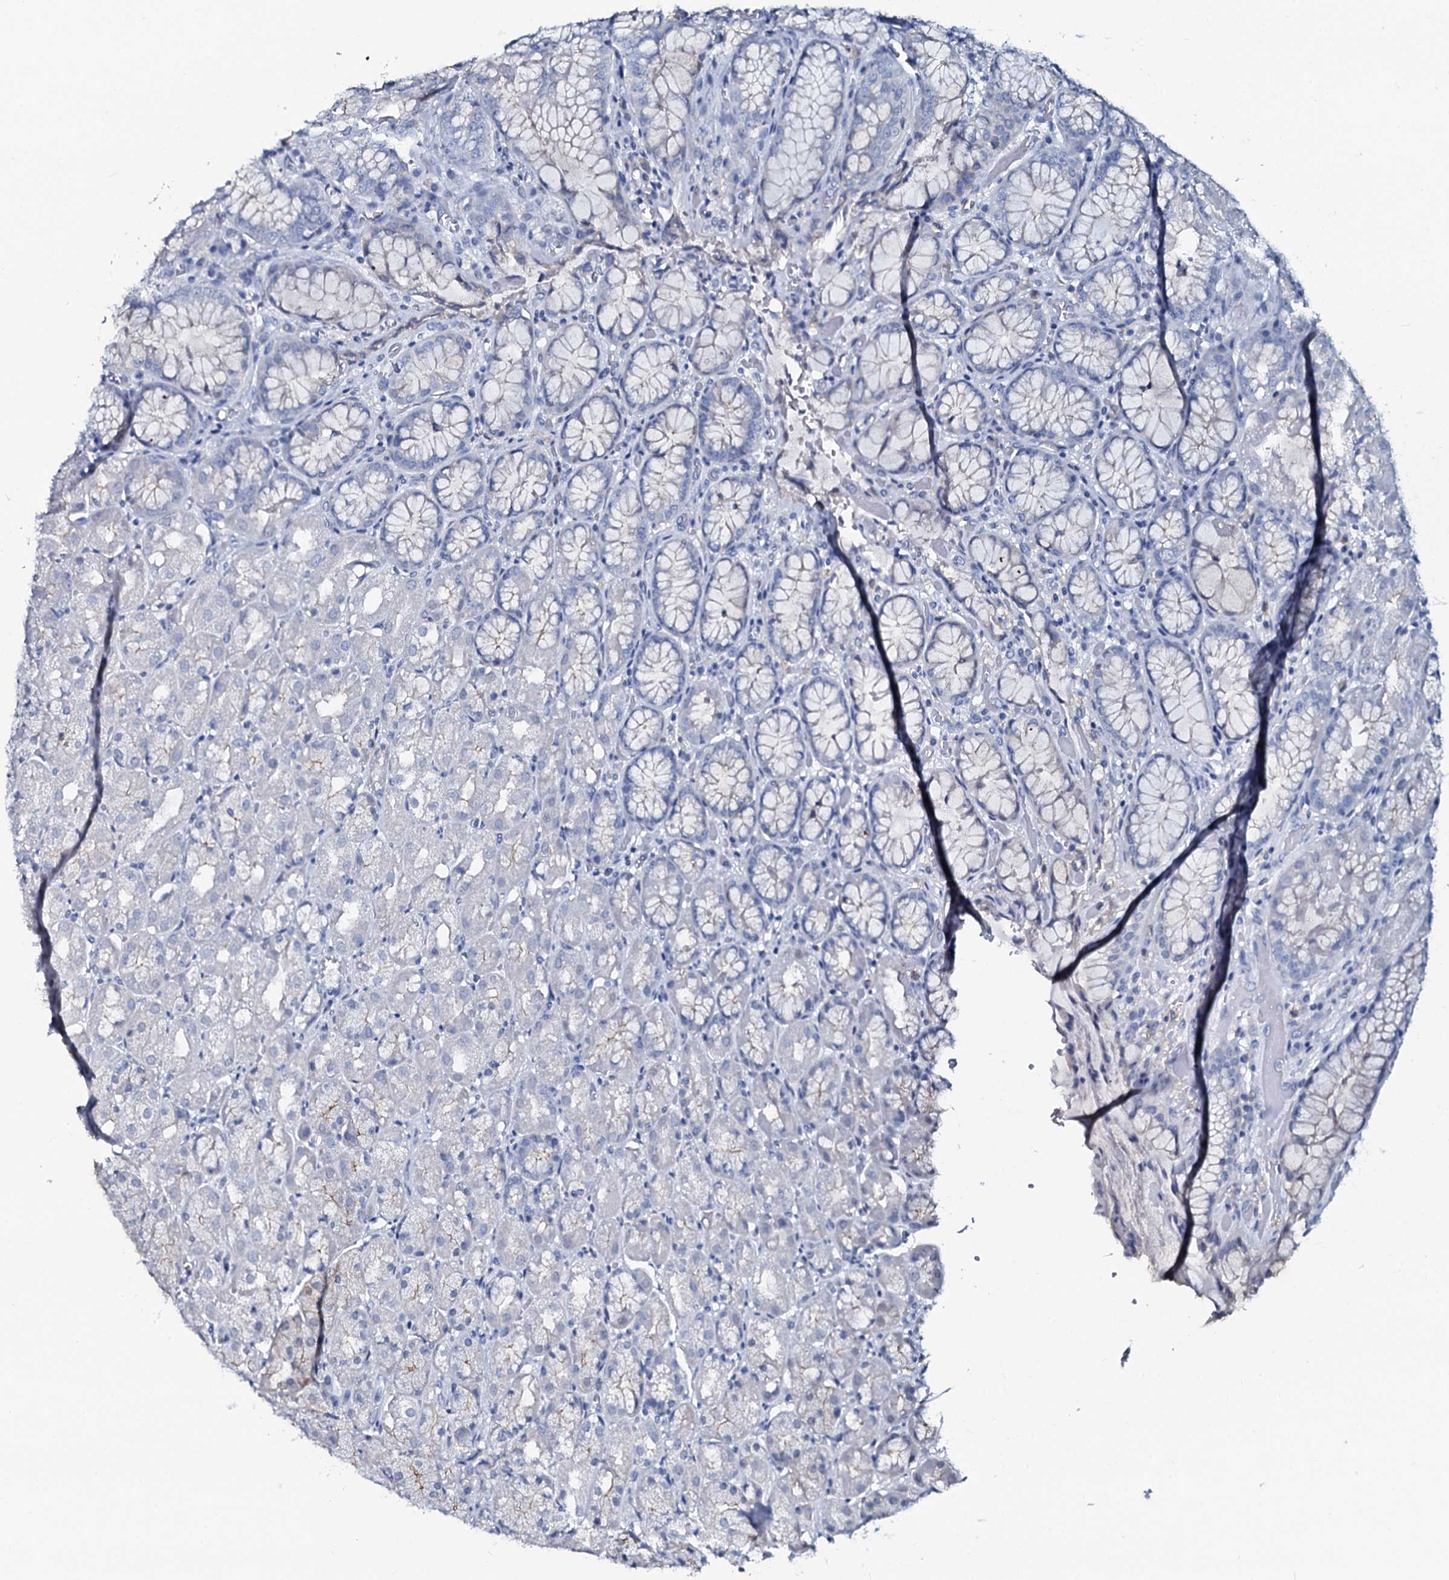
{"staining": {"intensity": "negative", "quantity": "none", "location": "none"}, "tissue": "stomach", "cell_type": "Glandular cells", "image_type": "normal", "snomed": [{"axis": "morphology", "description": "Normal tissue, NOS"}, {"axis": "topography", "description": "Stomach, upper"}], "caption": "Immunohistochemical staining of benign human stomach reveals no significant staining in glandular cells. Brightfield microscopy of IHC stained with DAB (3,3'-diaminobenzidine) (brown) and hematoxylin (blue), captured at high magnification.", "gene": "SLC4A7", "patient": {"sex": "male", "age": 72}}